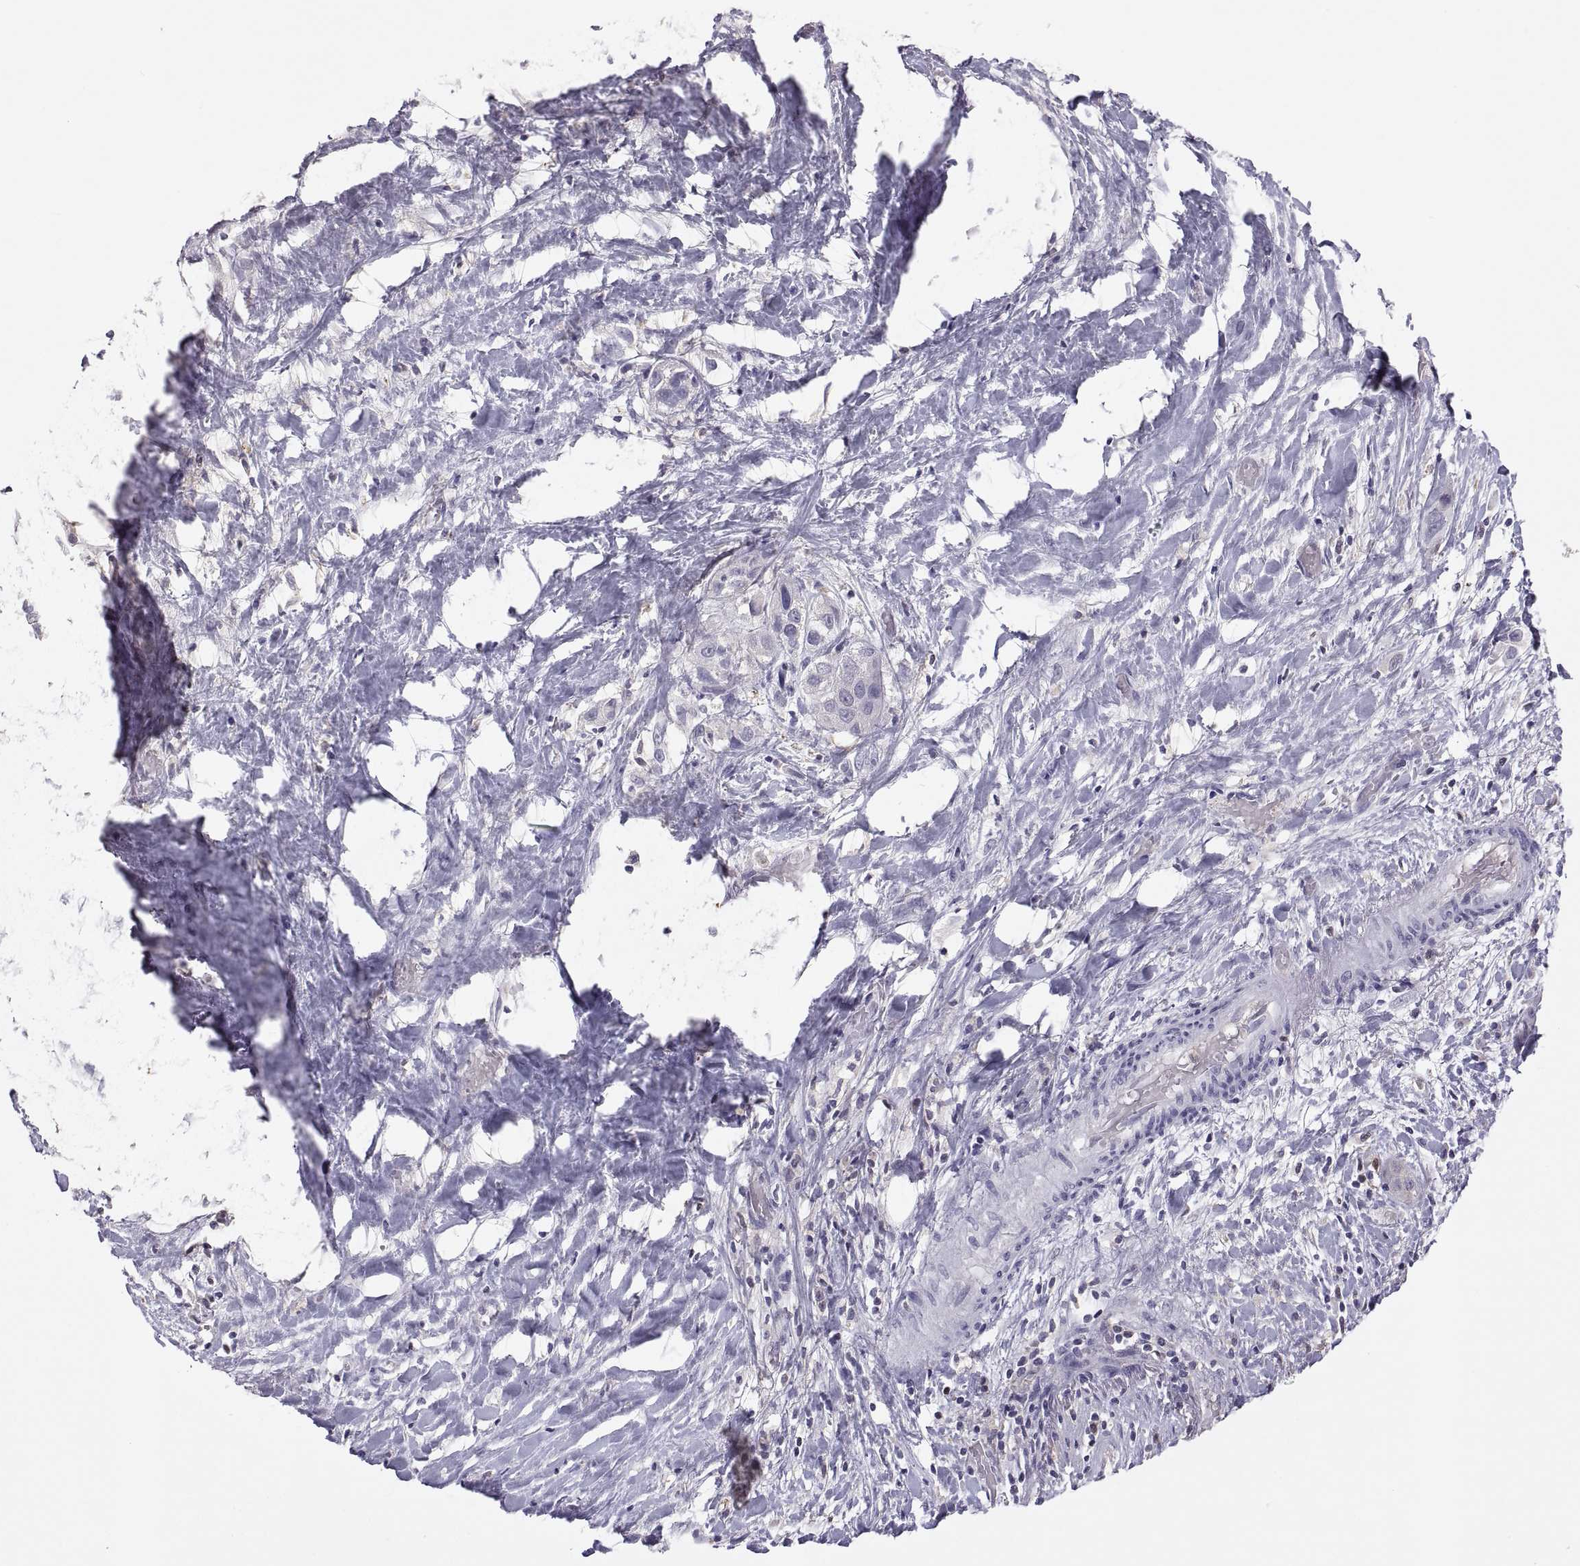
{"staining": {"intensity": "negative", "quantity": "none", "location": "none"}, "tissue": "liver cancer", "cell_type": "Tumor cells", "image_type": "cancer", "snomed": [{"axis": "morphology", "description": "Cholangiocarcinoma"}, {"axis": "topography", "description": "Liver"}], "caption": "This is an IHC photomicrograph of liver cholangiocarcinoma. There is no staining in tumor cells.", "gene": "FGF9", "patient": {"sex": "female", "age": 52}}